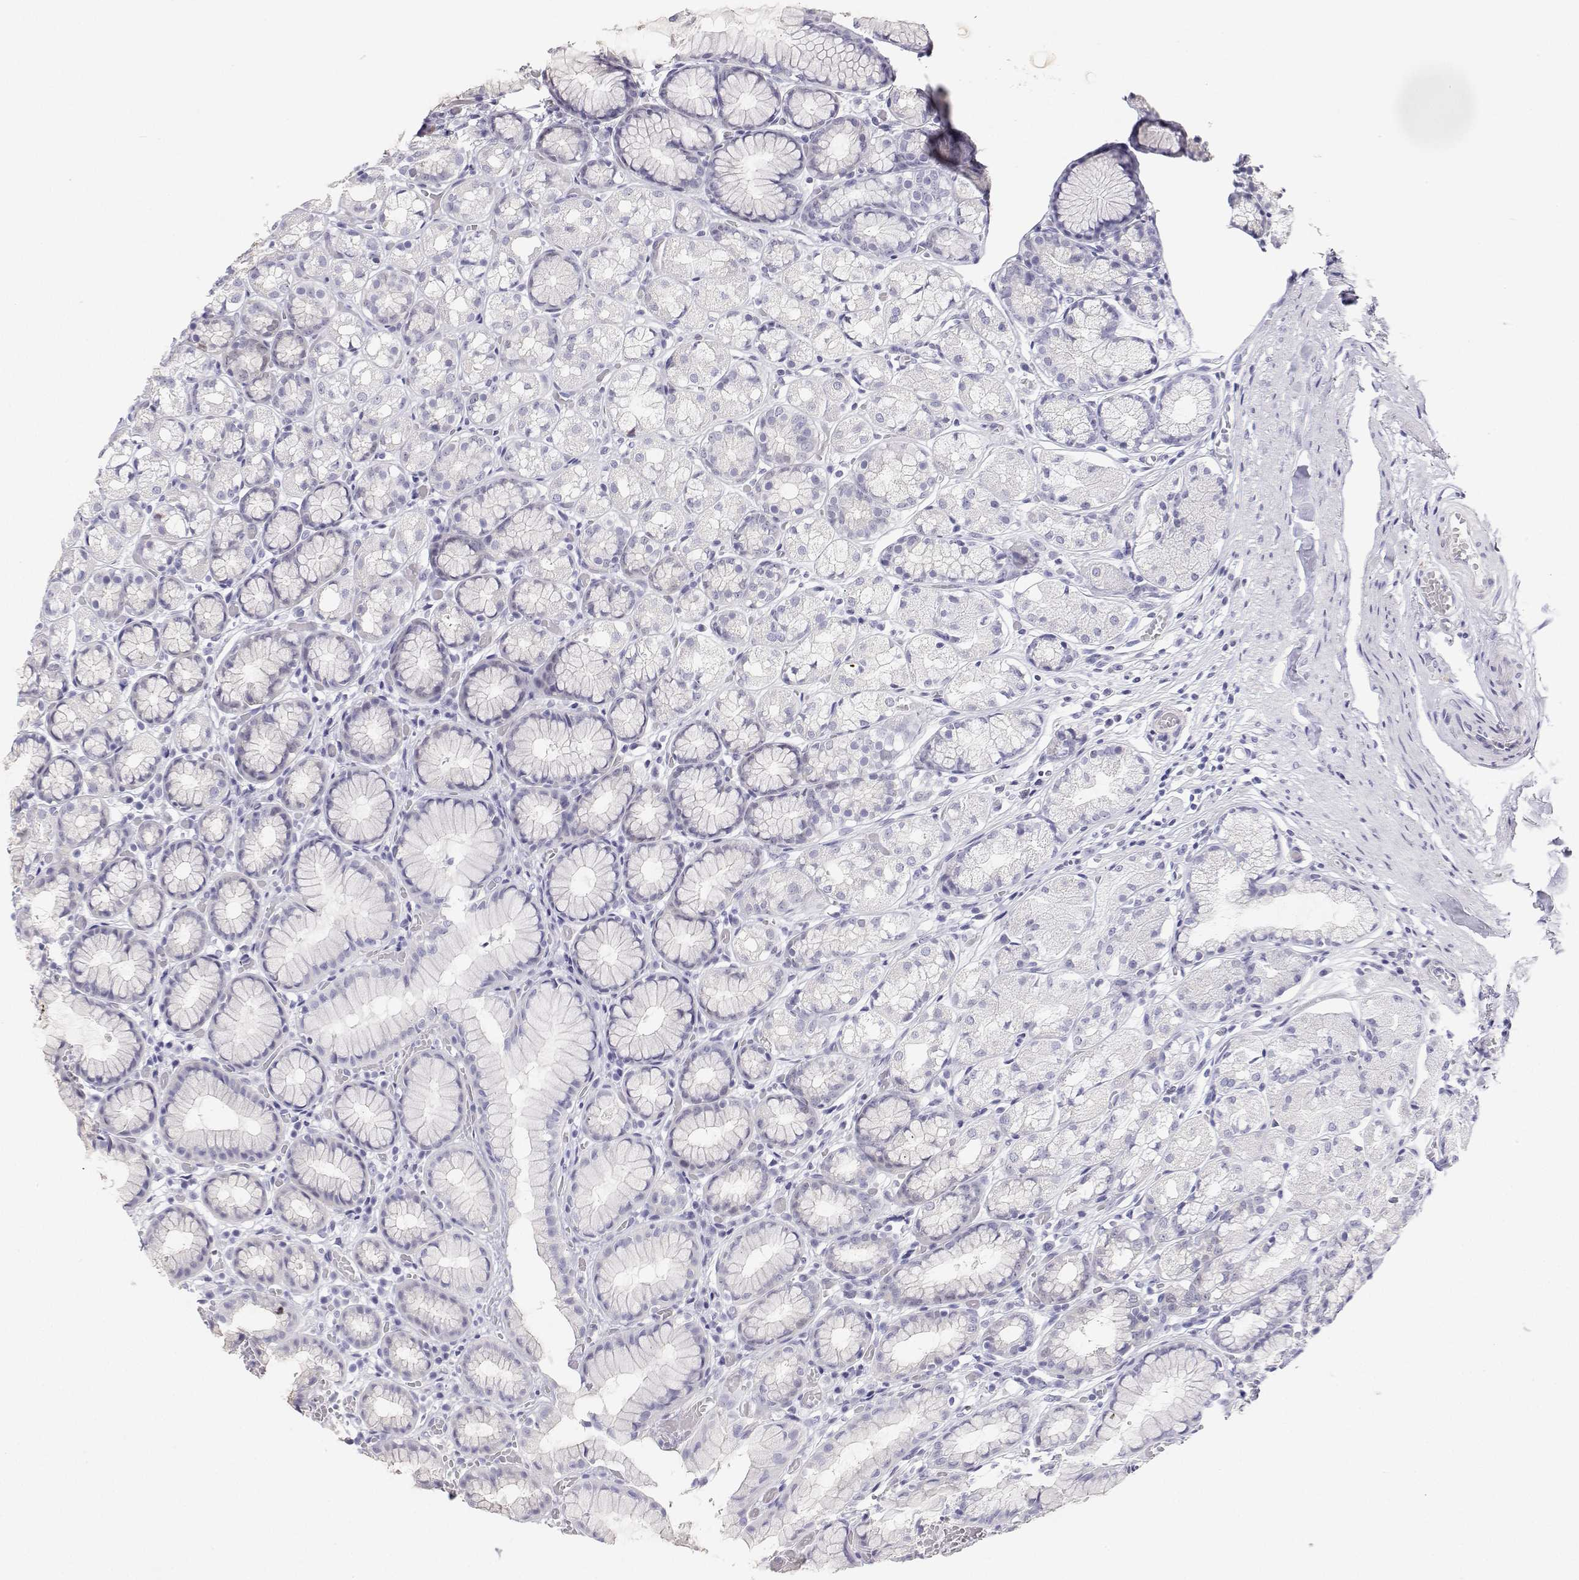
{"staining": {"intensity": "negative", "quantity": "none", "location": "none"}, "tissue": "stomach", "cell_type": "Glandular cells", "image_type": "normal", "snomed": [{"axis": "morphology", "description": "Normal tissue, NOS"}, {"axis": "topography", "description": "Smooth muscle"}, {"axis": "topography", "description": "Stomach"}], "caption": "Histopathology image shows no significant protein staining in glandular cells of normal stomach.", "gene": "BHMT", "patient": {"sex": "male", "age": 70}}